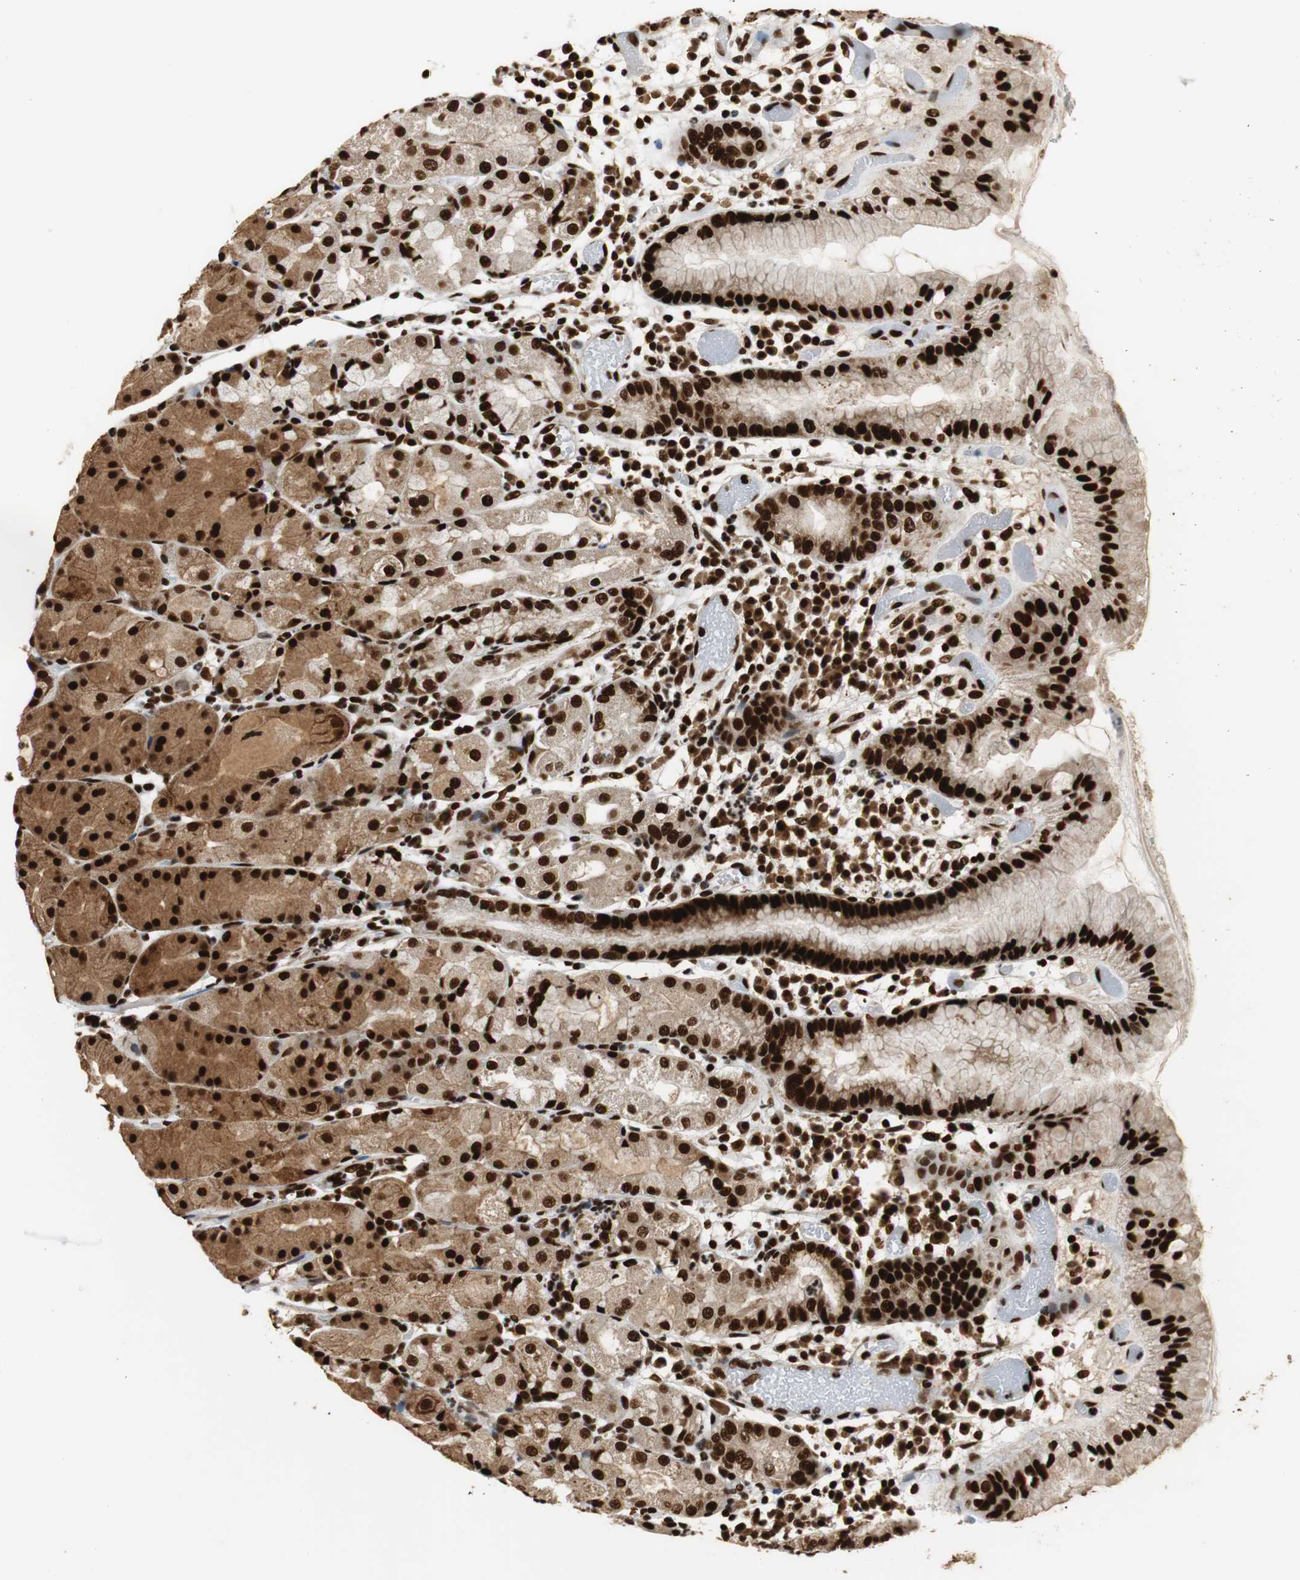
{"staining": {"intensity": "strong", "quantity": ">75%", "location": "cytoplasmic/membranous,nuclear"}, "tissue": "stomach", "cell_type": "Glandular cells", "image_type": "normal", "snomed": [{"axis": "morphology", "description": "Normal tissue, NOS"}, {"axis": "topography", "description": "Stomach"}, {"axis": "topography", "description": "Stomach, lower"}], "caption": "Immunohistochemistry (IHC) image of benign human stomach stained for a protein (brown), which reveals high levels of strong cytoplasmic/membranous,nuclear expression in about >75% of glandular cells.", "gene": "HDAC1", "patient": {"sex": "female", "age": 75}}